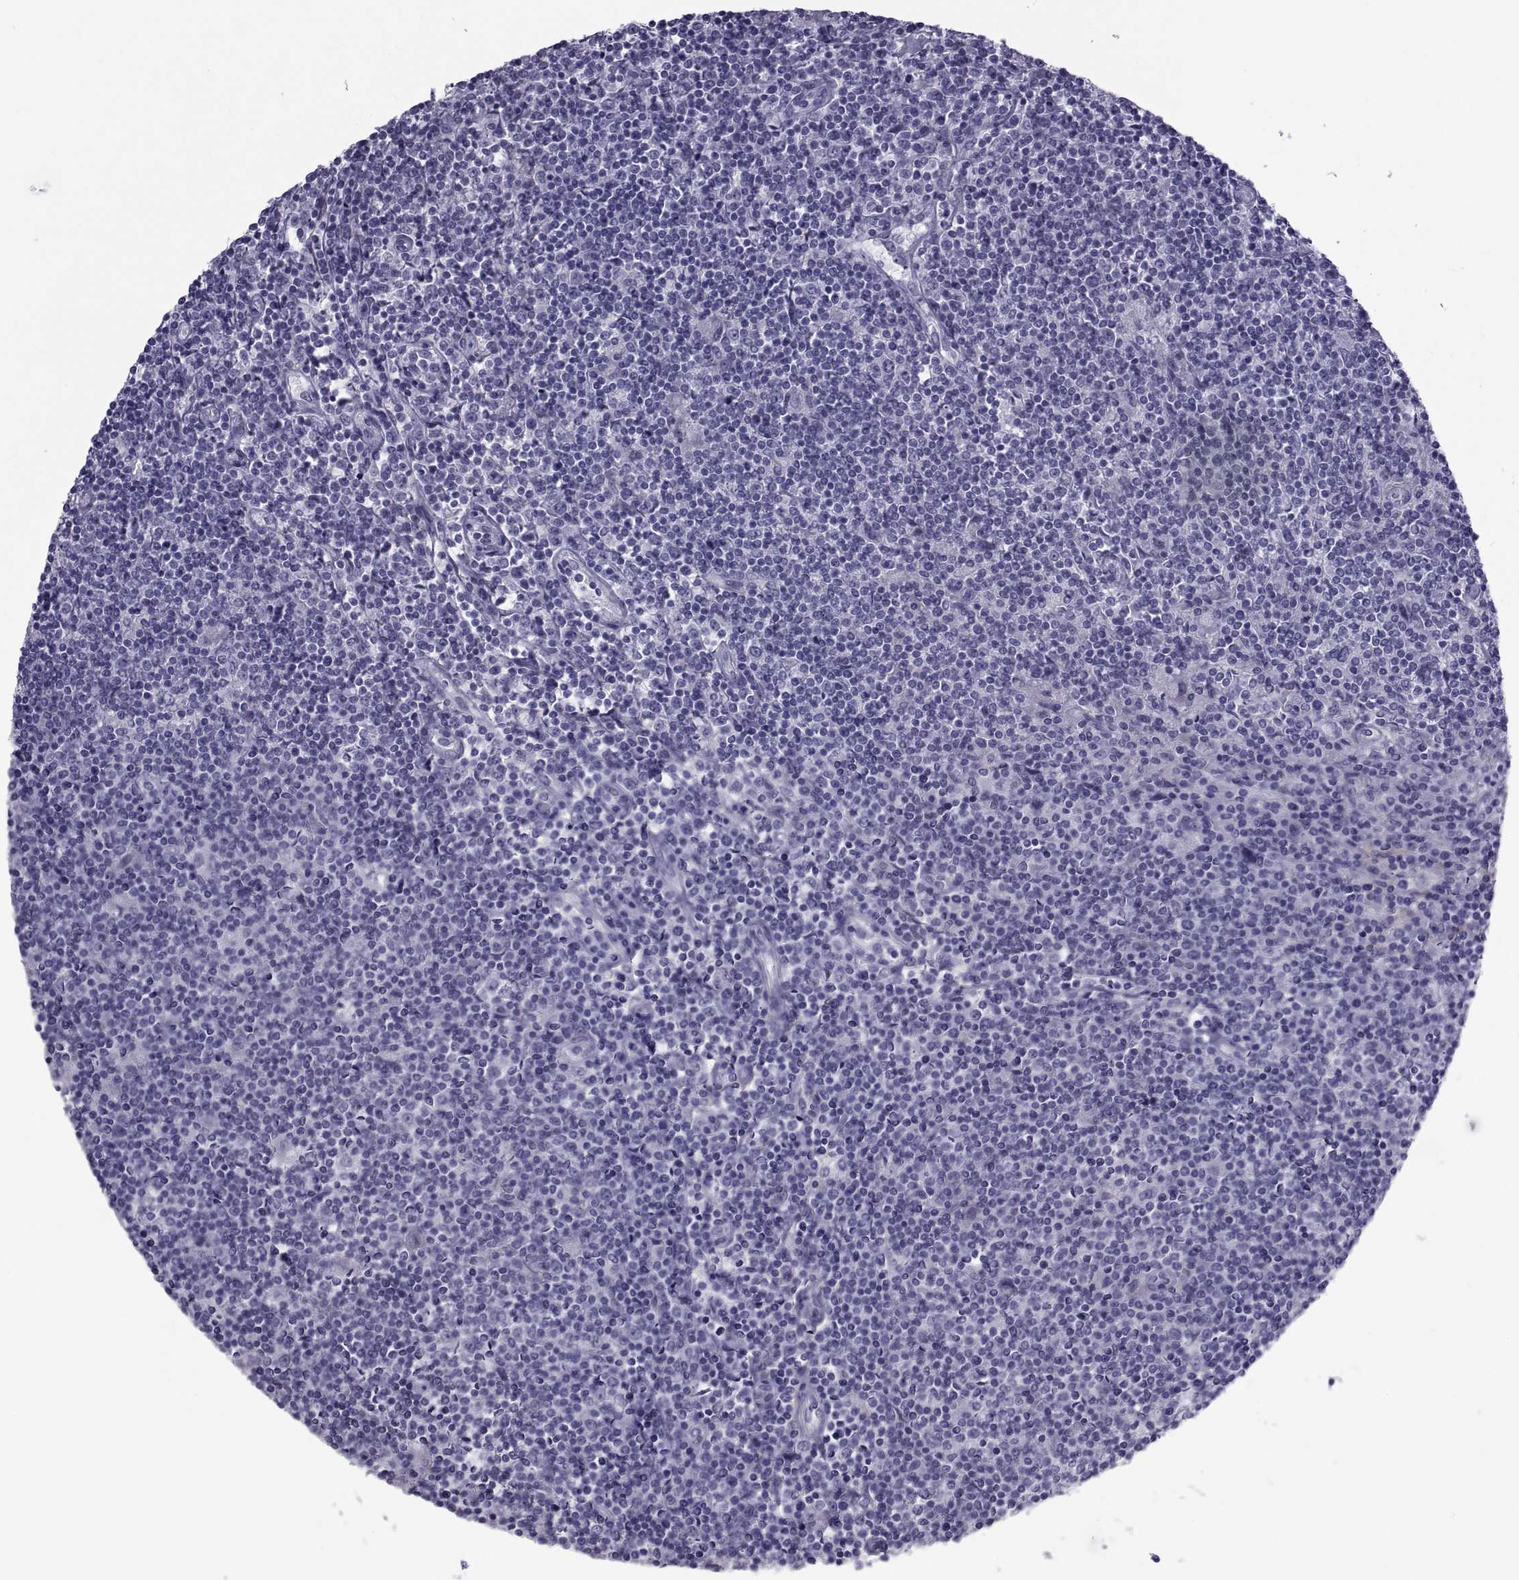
{"staining": {"intensity": "negative", "quantity": "none", "location": "none"}, "tissue": "lymphoma", "cell_type": "Tumor cells", "image_type": "cancer", "snomed": [{"axis": "morphology", "description": "Hodgkin's disease, NOS"}, {"axis": "topography", "description": "Lymph node"}], "caption": "Tumor cells are negative for brown protein staining in Hodgkin's disease.", "gene": "MAGEB1", "patient": {"sex": "male", "age": 40}}